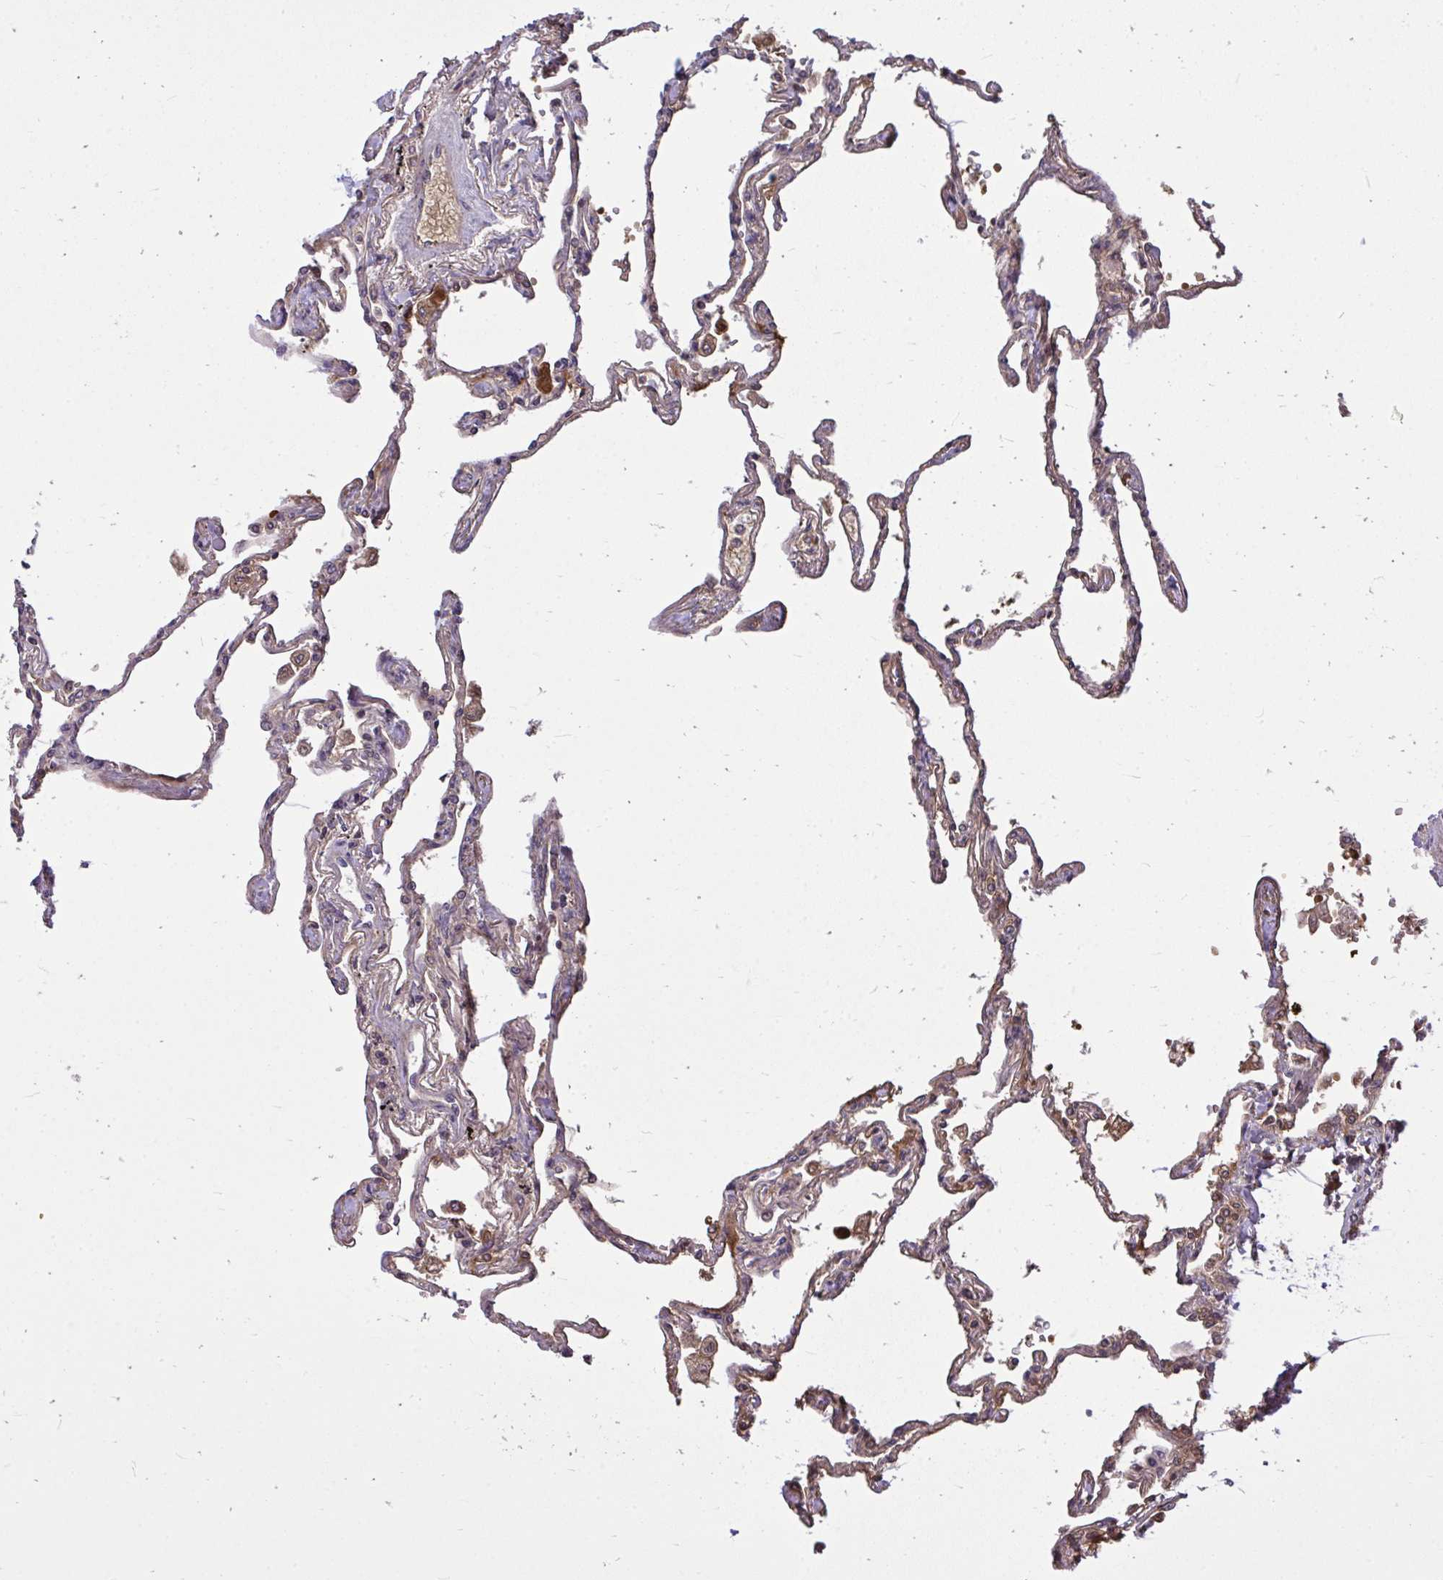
{"staining": {"intensity": "weak", "quantity": "25%-75%", "location": "cytoplasmic/membranous"}, "tissue": "lung", "cell_type": "Alveolar cells", "image_type": "normal", "snomed": [{"axis": "morphology", "description": "Normal tissue, NOS"}, {"axis": "topography", "description": "Lung"}], "caption": "Immunohistochemical staining of unremarkable human lung demonstrates weak cytoplasmic/membranous protein positivity in about 25%-75% of alveolar cells. (Stains: DAB (3,3'-diaminobenzidine) in brown, nuclei in blue, Microscopy: brightfield microscopy at high magnification).", "gene": "HMBOX1", "patient": {"sex": "female", "age": 67}}